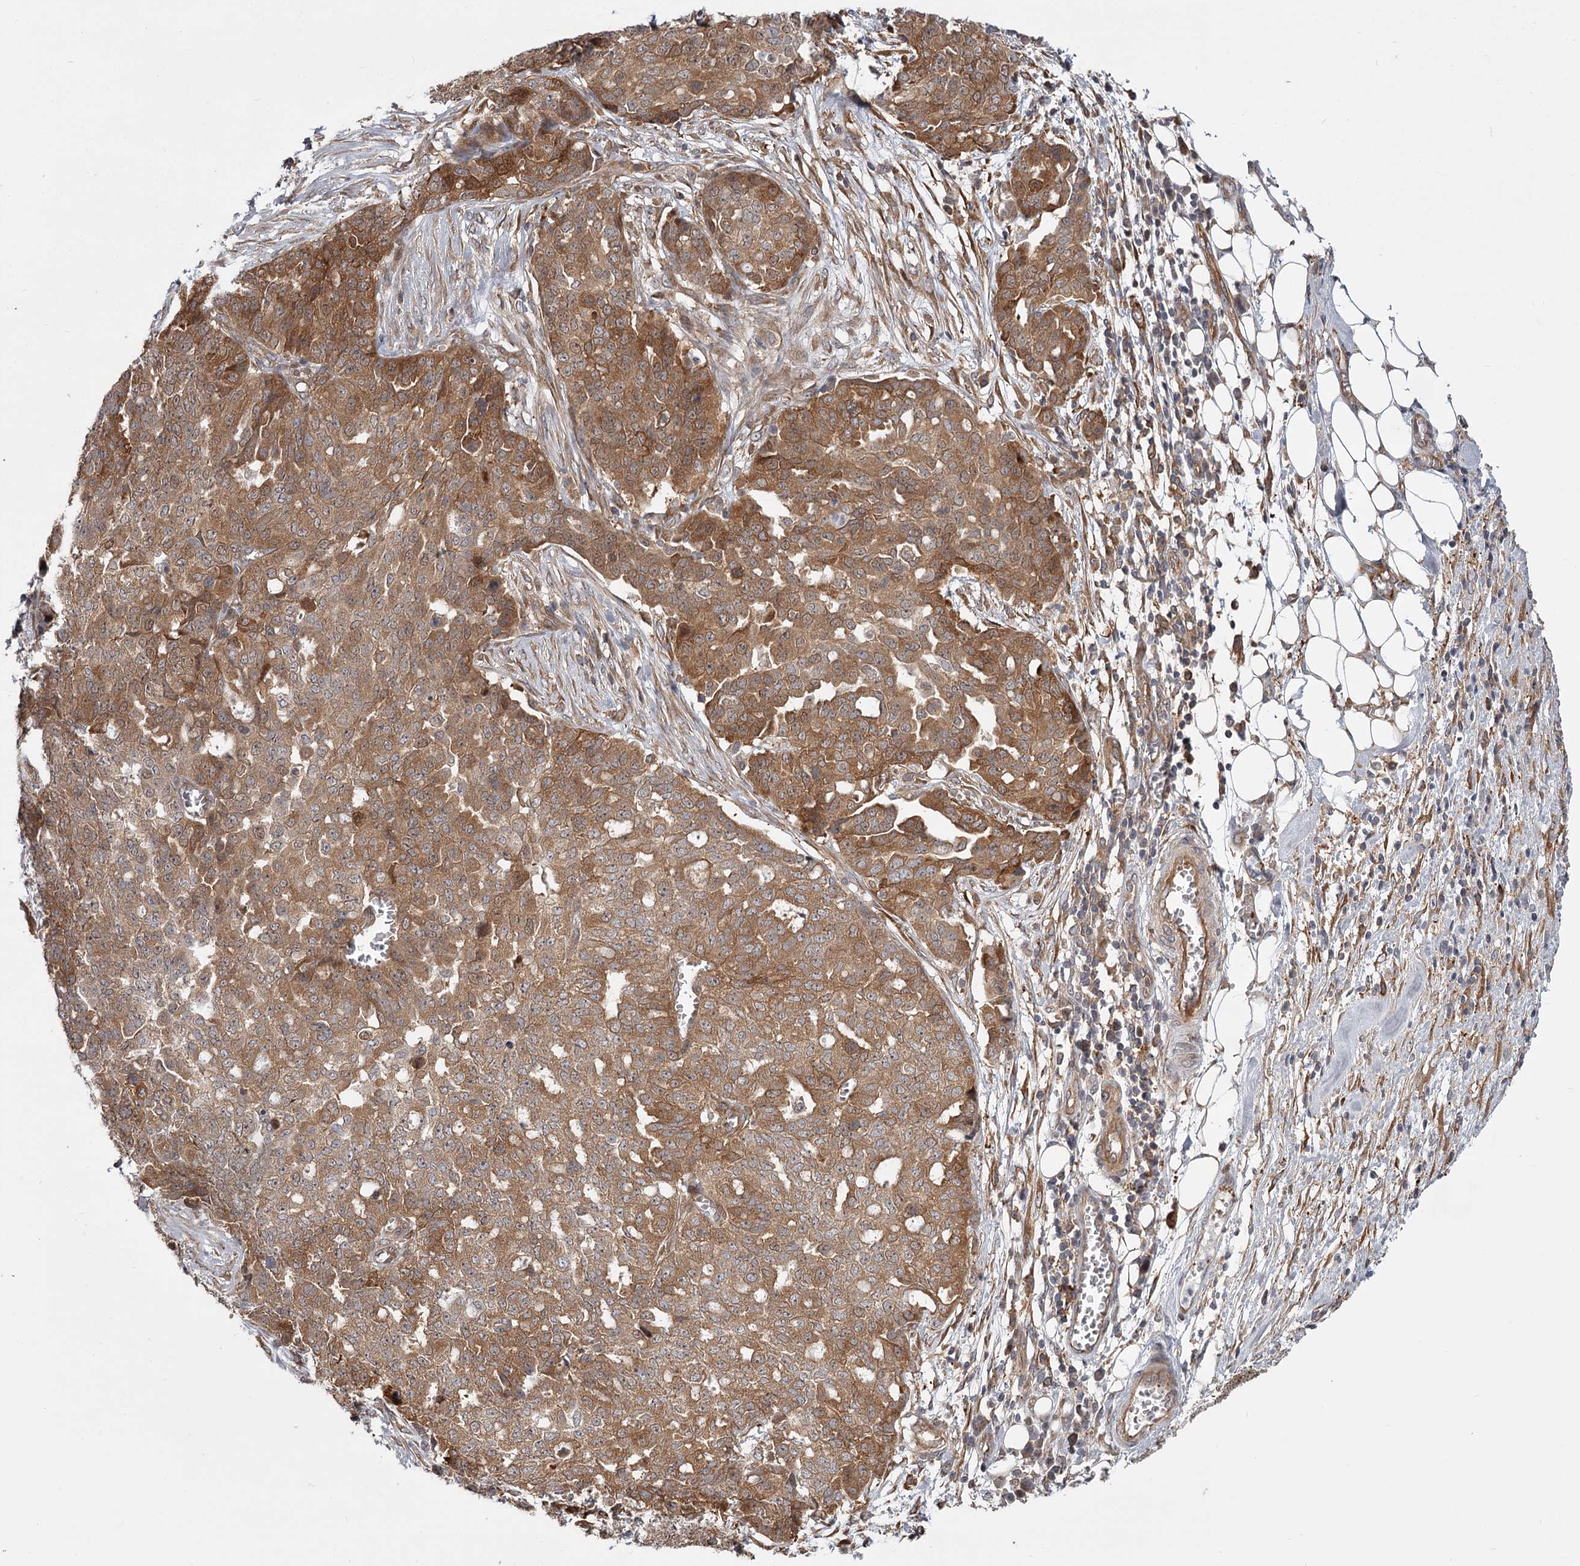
{"staining": {"intensity": "moderate", "quantity": ">75%", "location": "cytoplasmic/membranous"}, "tissue": "ovarian cancer", "cell_type": "Tumor cells", "image_type": "cancer", "snomed": [{"axis": "morphology", "description": "Cystadenocarcinoma, serous, NOS"}, {"axis": "topography", "description": "Soft tissue"}, {"axis": "topography", "description": "Ovary"}], "caption": "IHC histopathology image of ovarian cancer stained for a protein (brown), which exhibits medium levels of moderate cytoplasmic/membranous staining in approximately >75% of tumor cells.", "gene": "CCNG2", "patient": {"sex": "female", "age": 57}}